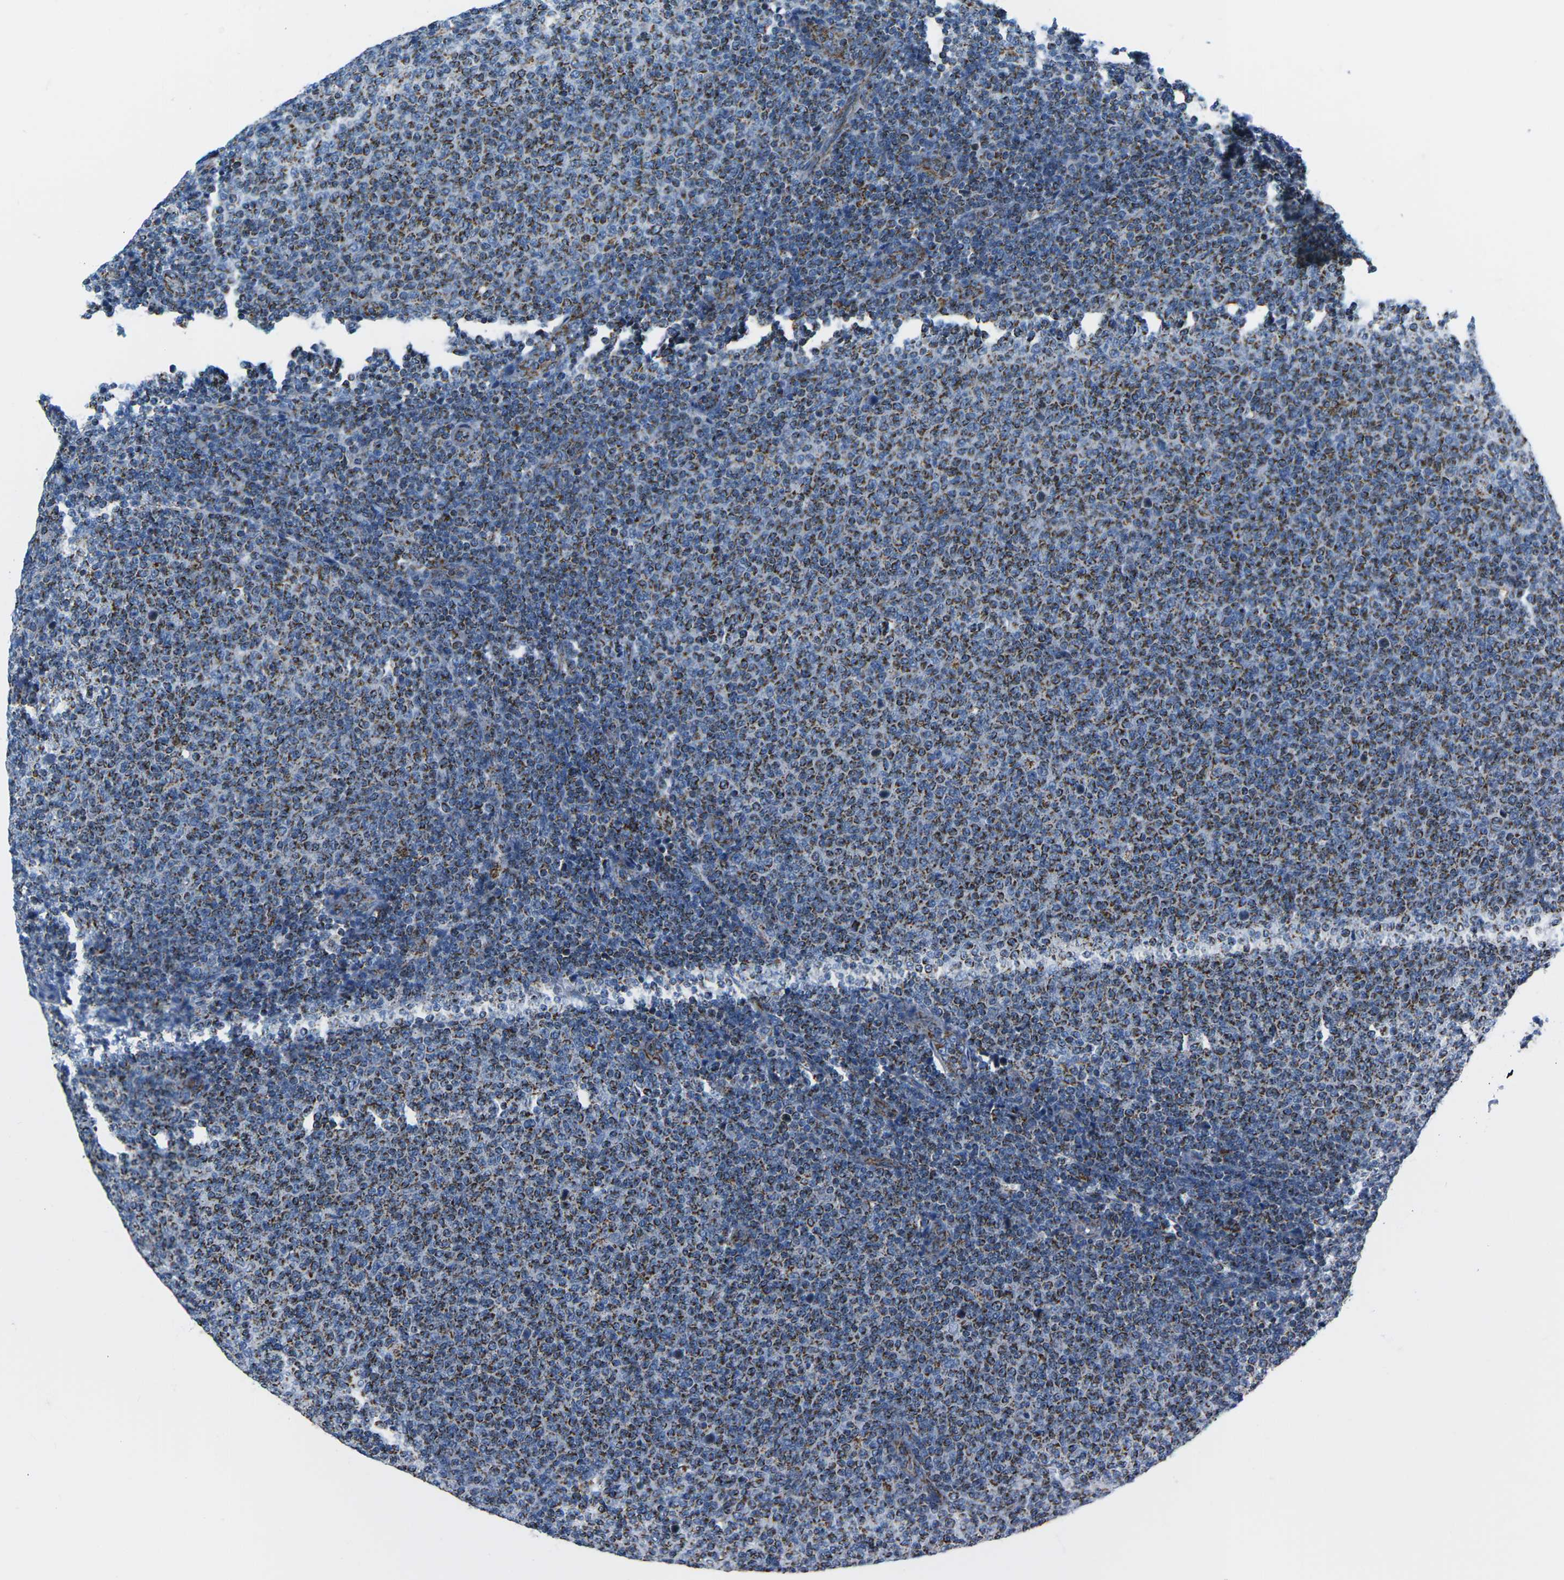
{"staining": {"intensity": "strong", "quantity": ">75%", "location": "cytoplasmic/membranous"}, "tissue": "lymphoma", "cell_type": "Tumor cells", "image_type": "cancer", "snomed": [{"axis": "morphology", "description": "Malignant lymphoma, non-Hodgkin's type, Low grade"}, {"axis": "topography", "description": "Lymph node"}], "caption": "Strong cytoplasmic/membranous staining for a protein is seen in about >75% of tumor cells of malignant lymphoma, non-Hodgkin's type (low-grade) using IHC.", "gene": "COX6C", "patient": {"sex": "male", "age": 66}}